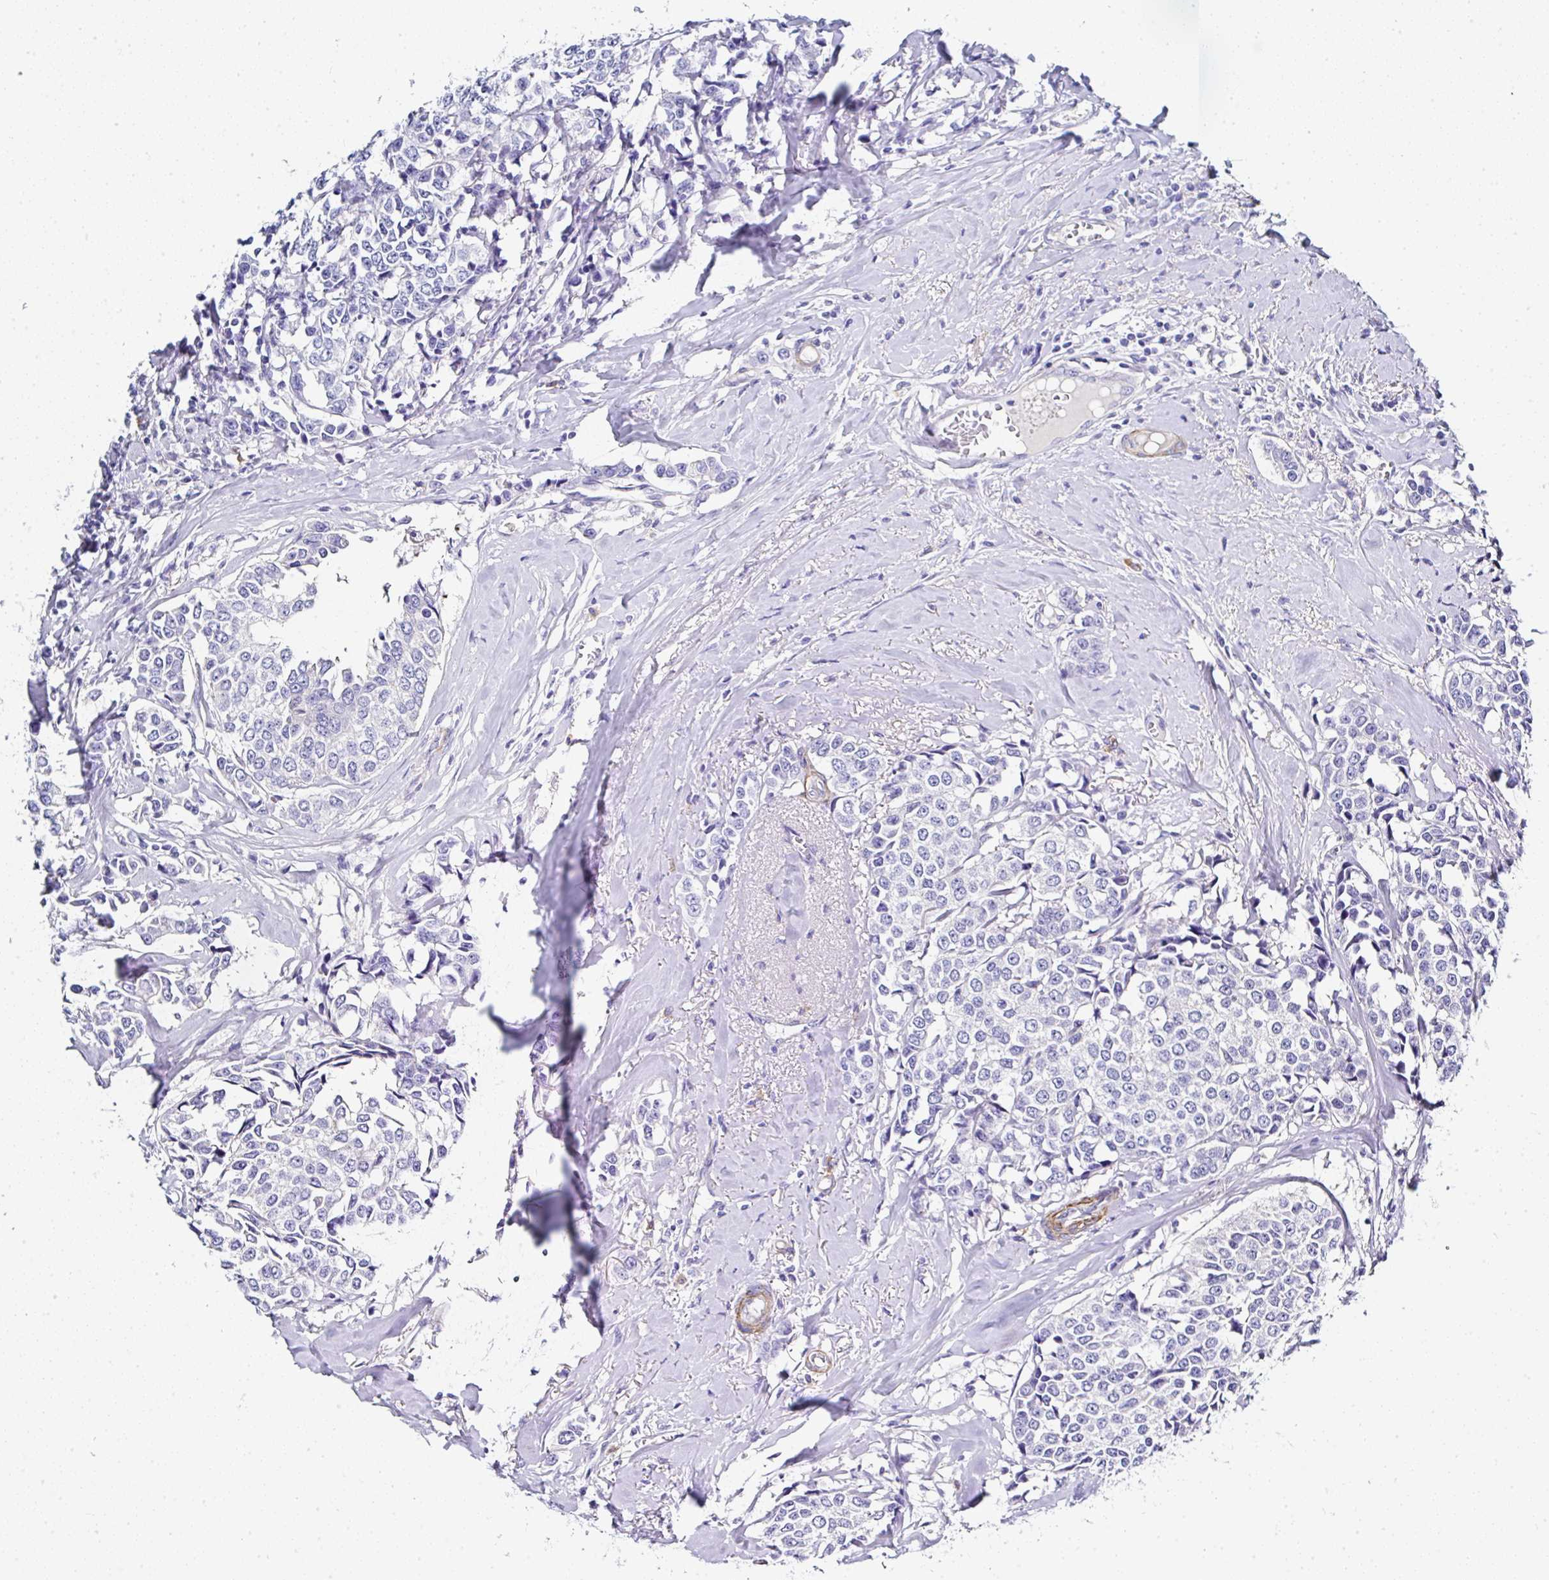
{"staining": {"intensity": "negative", "quantity": "none", "location": "none"}, "tissue": "breast cancer", "cell_type": "Tumor cells", "image_type": "cancer", "snomed": [{"axis": "morphology", "description": "Duct carcinoma"}, {"axis": "topography", "description": "Breast"}], "caption": "A histopathology image of breast infiltrating ductal carcinoma stained for a protein shows no brown staining in tumor cells.", "gene": "PPFIA4", "patient": {"sex": "female", "age": 80}}